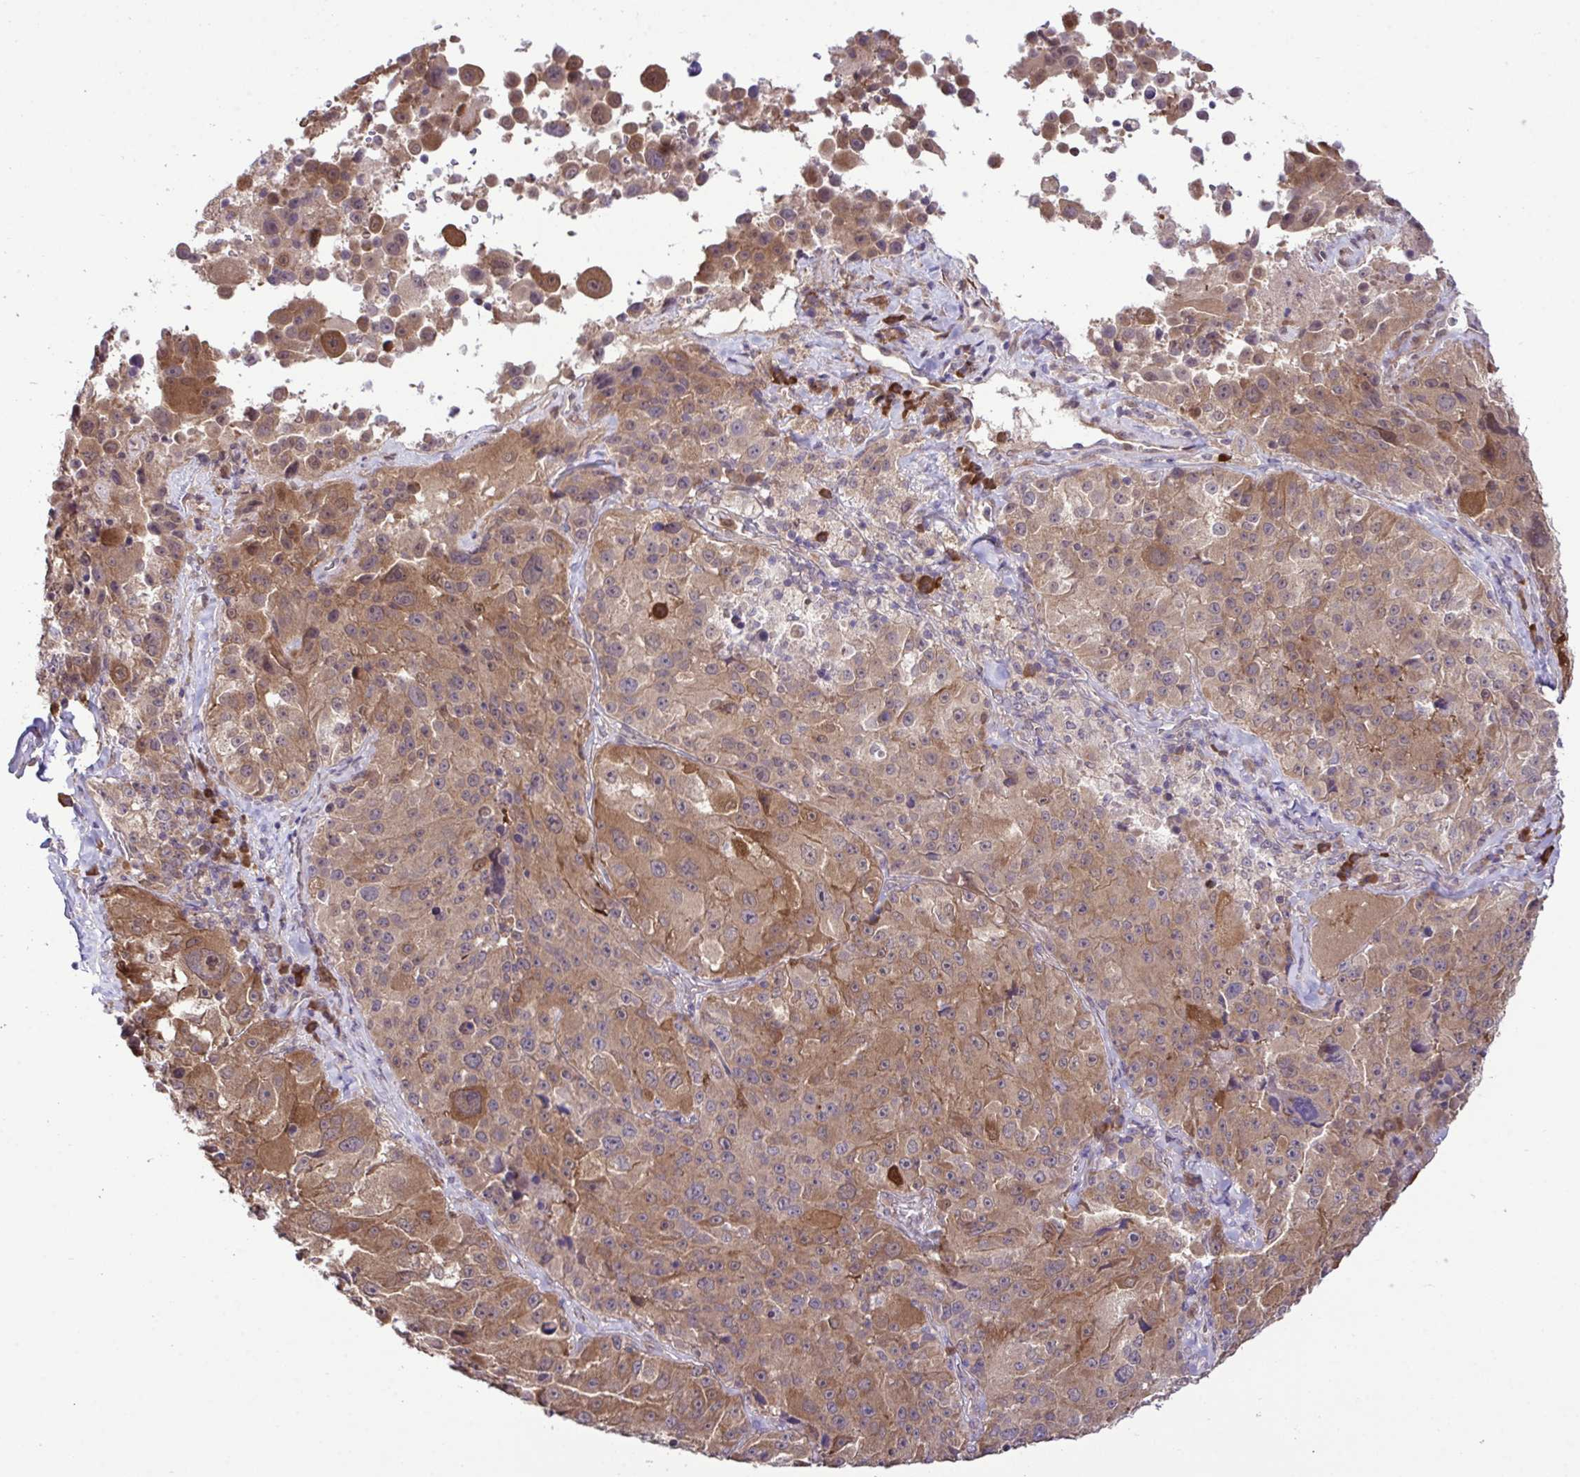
{"staining": {"intensity": "moderate", "quantity": ">75%", "location": "cytoplasmic/membranous"}, "tissue": "melanoma", "cell_type": "Tumor cells", "image_type": "cancer", "snomed": [{"axis": "morphology", "description": "Malignant melanoma, Metastatic site"}, {"axis": "topography", "description": "Lymph node"}], "caption": "Brown immunohistochemical staining in human malignant melanoma (metastatic site) displays moderate cytoplasmic/membranous staining in approximately >75% of tumor cells. Nuclei are stained in blue.", "gene": "CMPK1", "patient": {"sex": "male", "age": 62}}